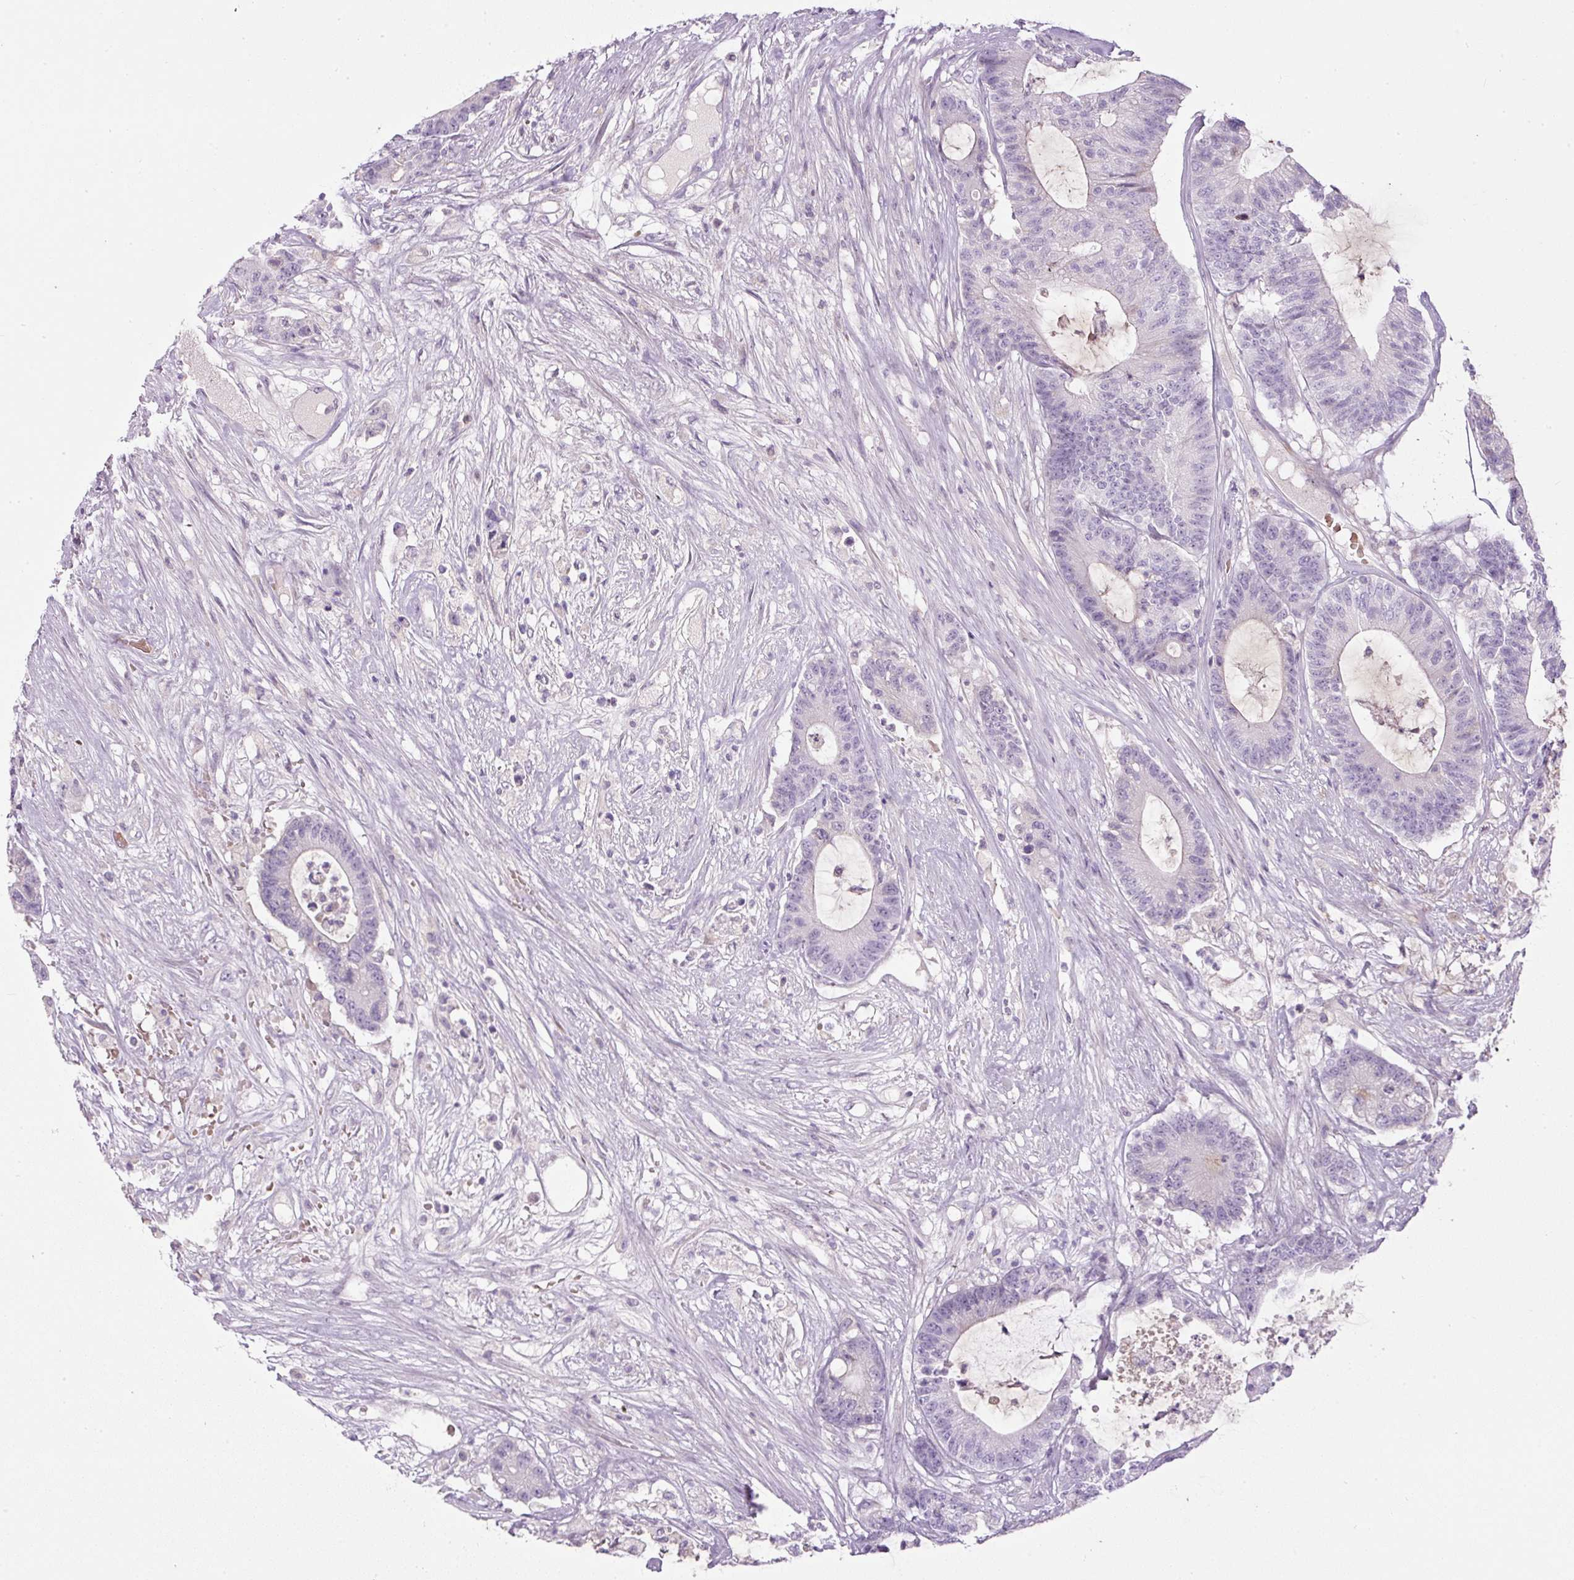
{"staining": {"intensity": "negative", "quantity": "none", "location": "none"}, "tissue": "colorectal cancer", "cell_type": "Tumor cells", "image_type": "cancer", "snomed": [{"axis": "morphology", "description": "Adenocarcinoma, NOS"}, {"axis": "topography", "description": "Colon"}], "caption": "Colorectal adenocarcinoma was stained to show a protein in brown. There is no significant expression in tumor cells.", "gene": "FGFBP3", "patient": {"sex": "female", "age": 84}}